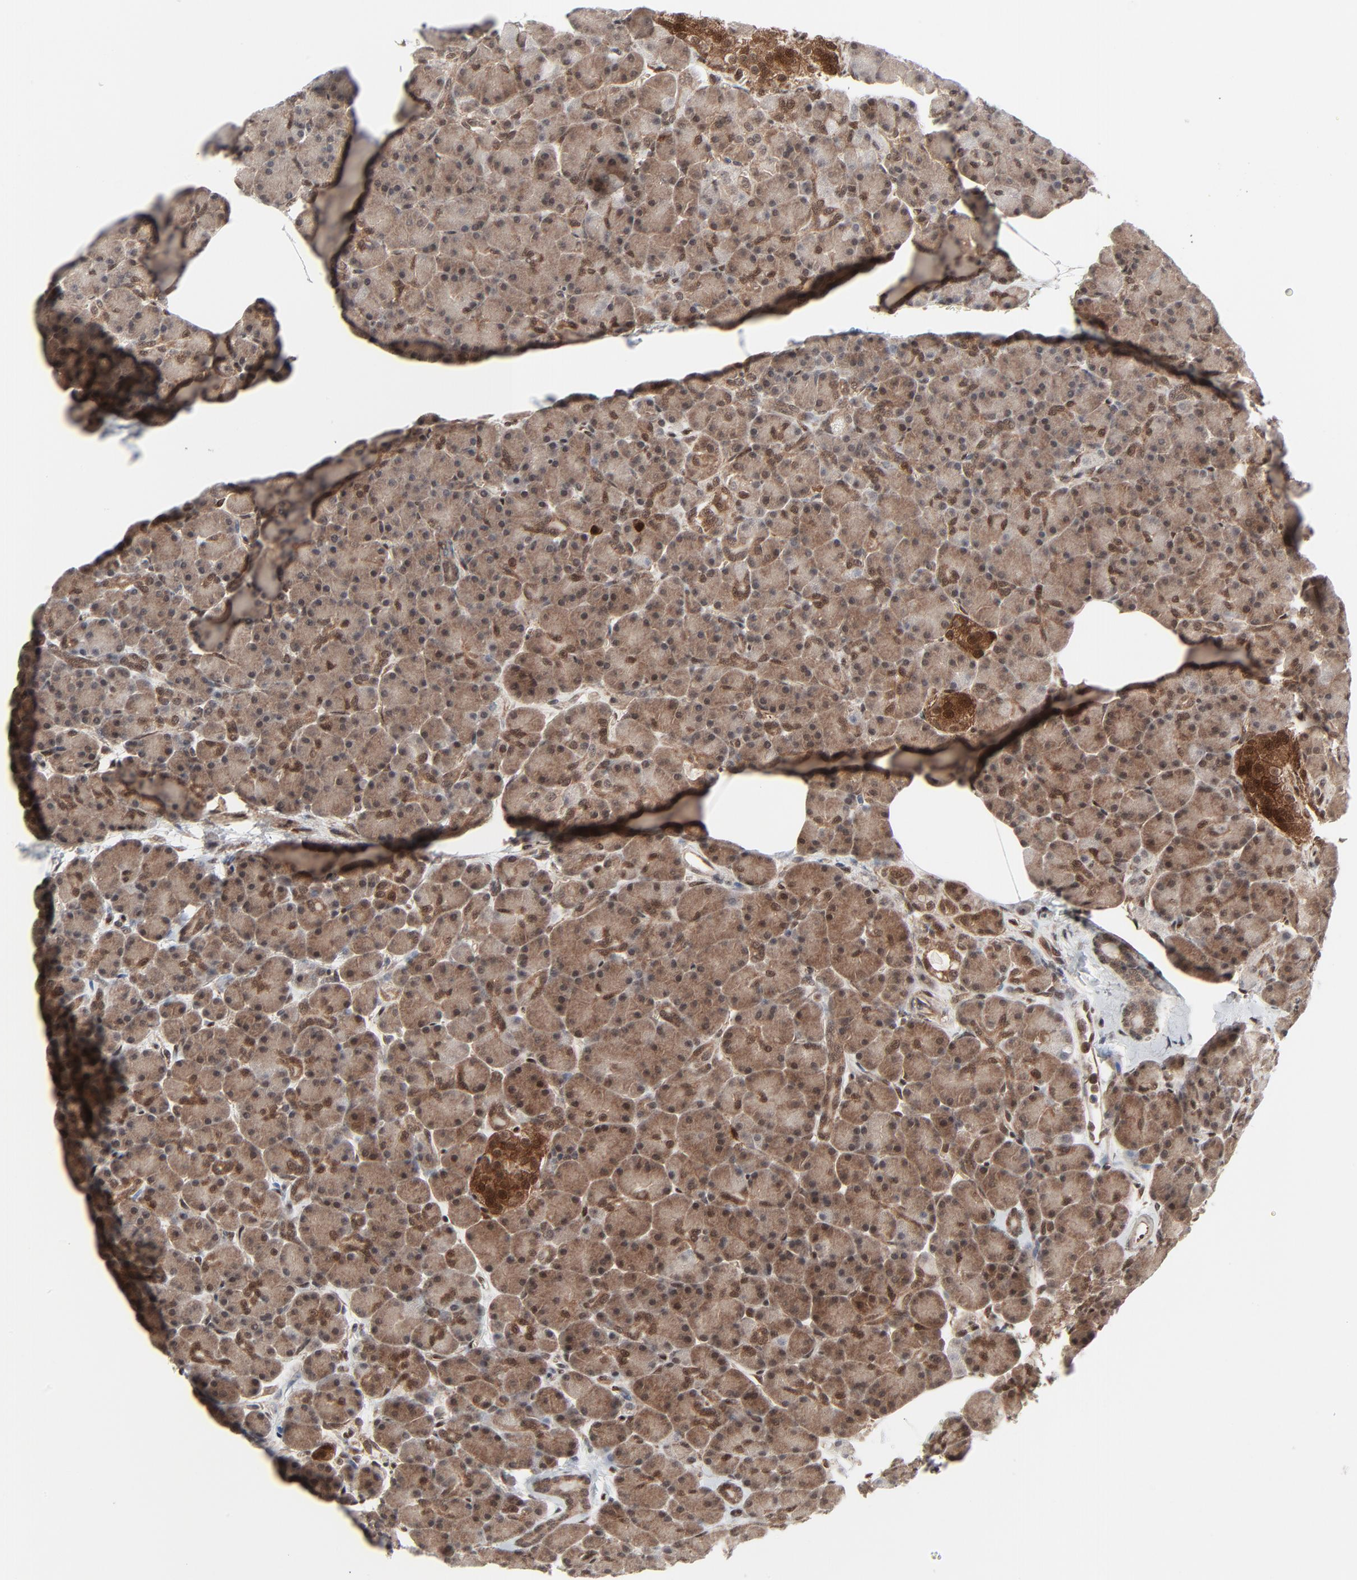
{"staining": {"intensity": "moderate", "quantity": ">75%", "location": "cytoplasmic/membranous"}, "tissue": "pancreas", "cell_type": "Exocrine glandular cells", "image_type": "normal", "snomed": [{"axis": "morphology", "description": "Normal tissue, NOS"}, {"axis": "topography", "description": "Pancreas"}], "caption": "Moderate cytoplasmic/membranous positivity for a protein is seen in approximately >75% of exocrine glandular cells of unremarkable pancreas using IHC.", "gene": "AKT1", "patient": {"sex": "female", "age": 43}}